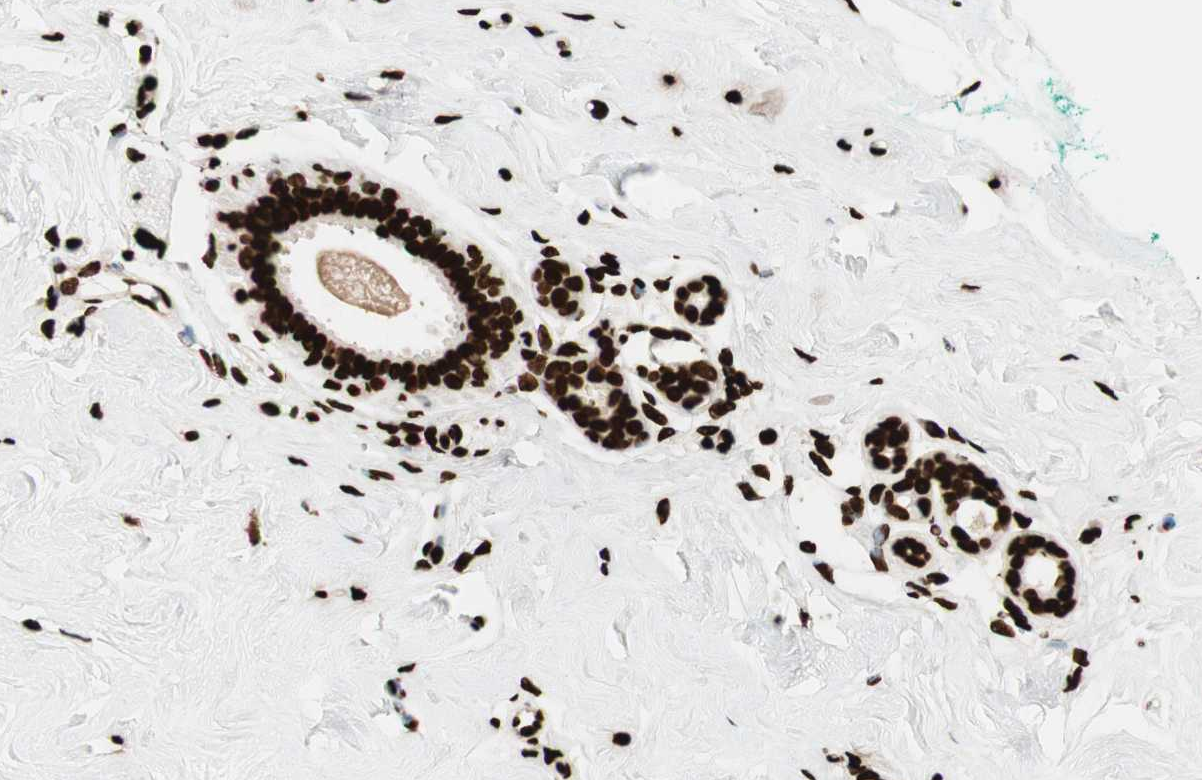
{"staining": {"intensity": "strong", "quantity": ">75%", "location": "nuclear"}, "tissue": "breast", "cell_type": "Adipocytes", "image_type": "normal", "snomed": [{"axis": "morphology", "description": "Normal tissue, NOS"}, {"axis": "topography", "description": "Breast"}], "caption": "Unremarkable breast exhibits strong nuclear staining in about >75% of adipocytes, visualized by immunohistochemistry.", "gene": "GLI2", "patient": {"sex": "female", "age": 52}}